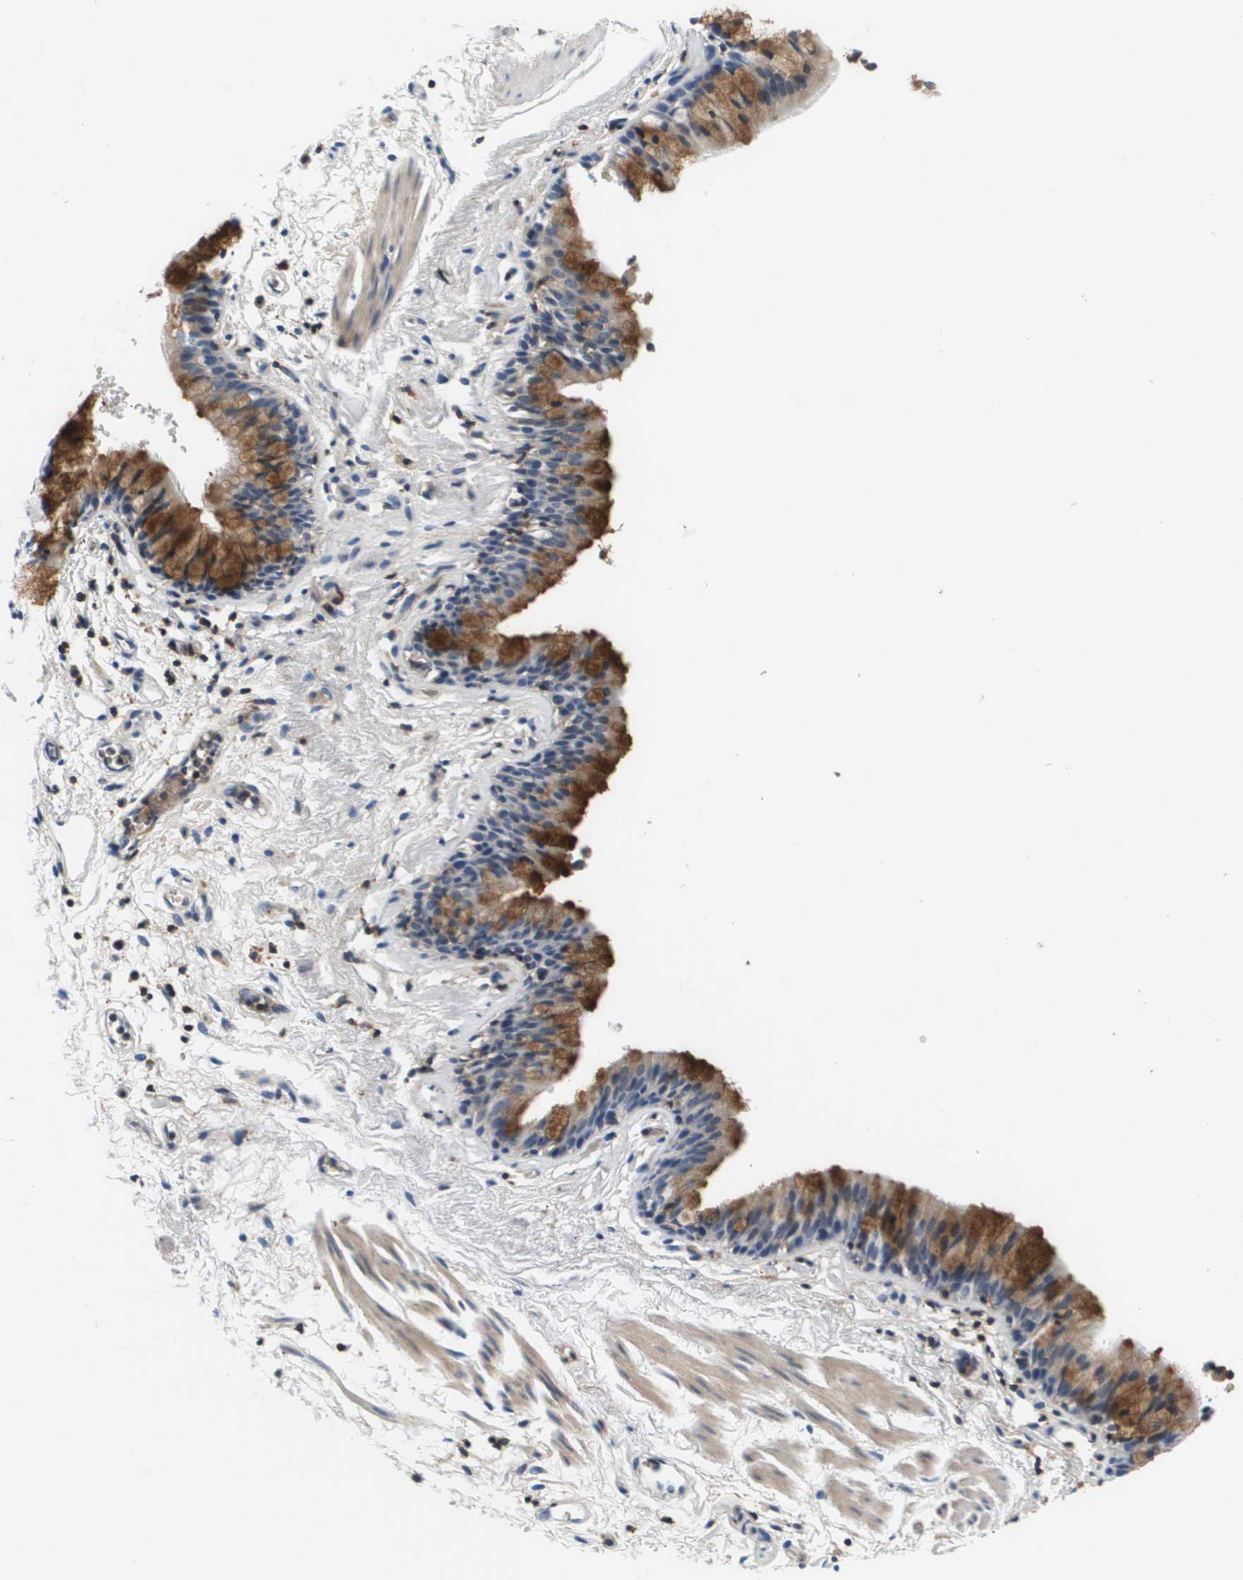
{"staining": {"intensity": "moderate", "quantity": "25%-75%", "location": "cytoplasmic/membranous"}, "tissue": "bronchus", "cell_type": "Respiratory epithelial cells", "image_type": "normal", "snomed": [{"axis": "morphology", "description": "Normal tissue, NOS"}, {"axis": "topography", "description": "Cartilage tissue"}, {"axis": "topography", "description": "Bronchus"}], "caption": "DAB immunohistochemical staining of normal bronchus demonstrates moderate cytoplasmic/membranous protein expression in approximately 25%-75% of respiratory epithelial cells.", "gene": "KCNQ5", "patient": {"sex": "female", "age": 53}}